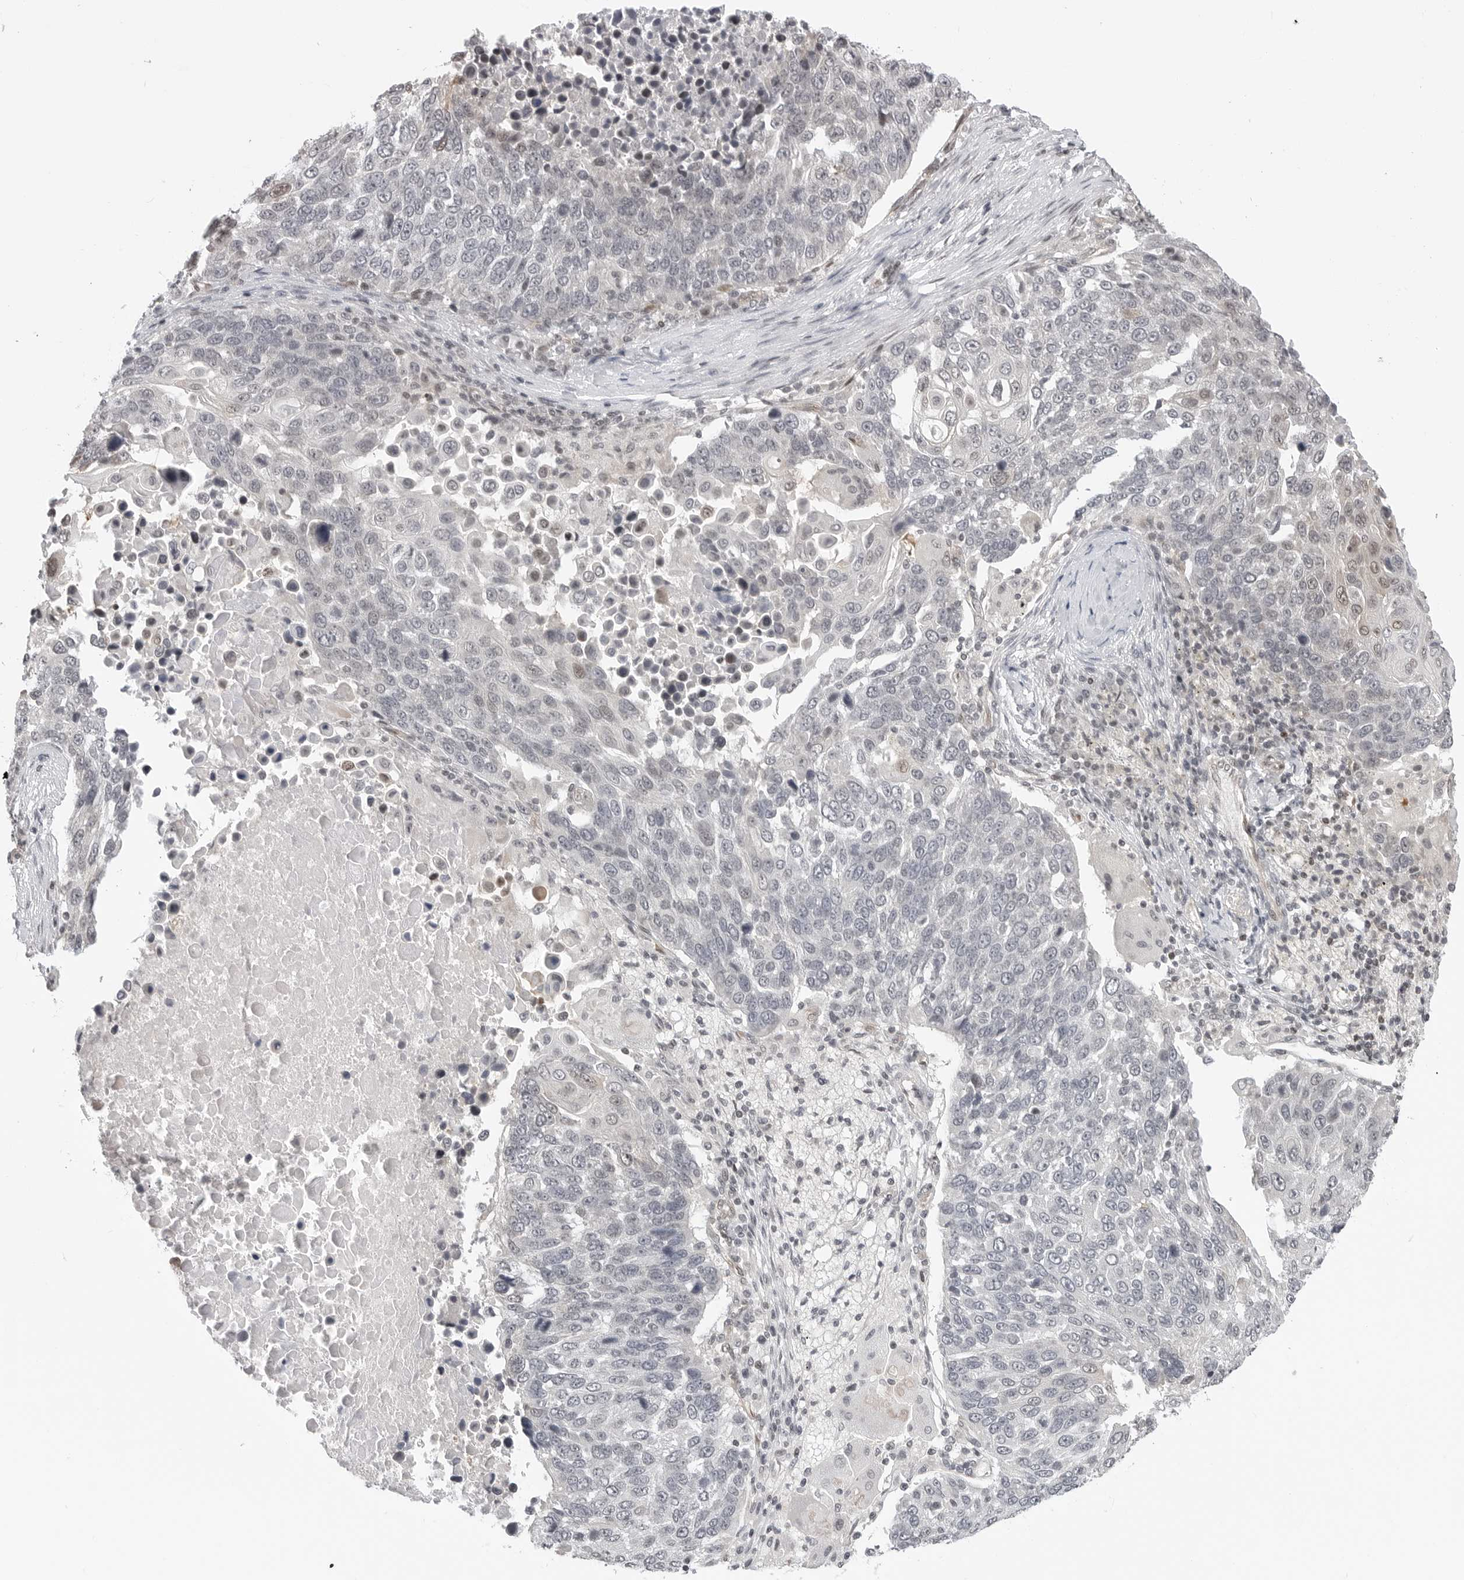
{"staining": {"intensity": "negative", "quantity": "none", "location": "none"}, "tissue": "lung cancer", "cell_type": "Tumor cells", "image_type": "cancer", "snomed": [{"axis": "morphology", "description": "Squamous cell carcinoma, NOS"}, {"axis": "topography", "description": "Lung"}], "caption": "DAB (3,3'-diaminobenzidine) immunohistochemical staining of lung squamous cell carcinoma exhibits no significant staining in tumor cells.", "gene": "C8orf33", "patient": {"sex": "male", "age": 66}}